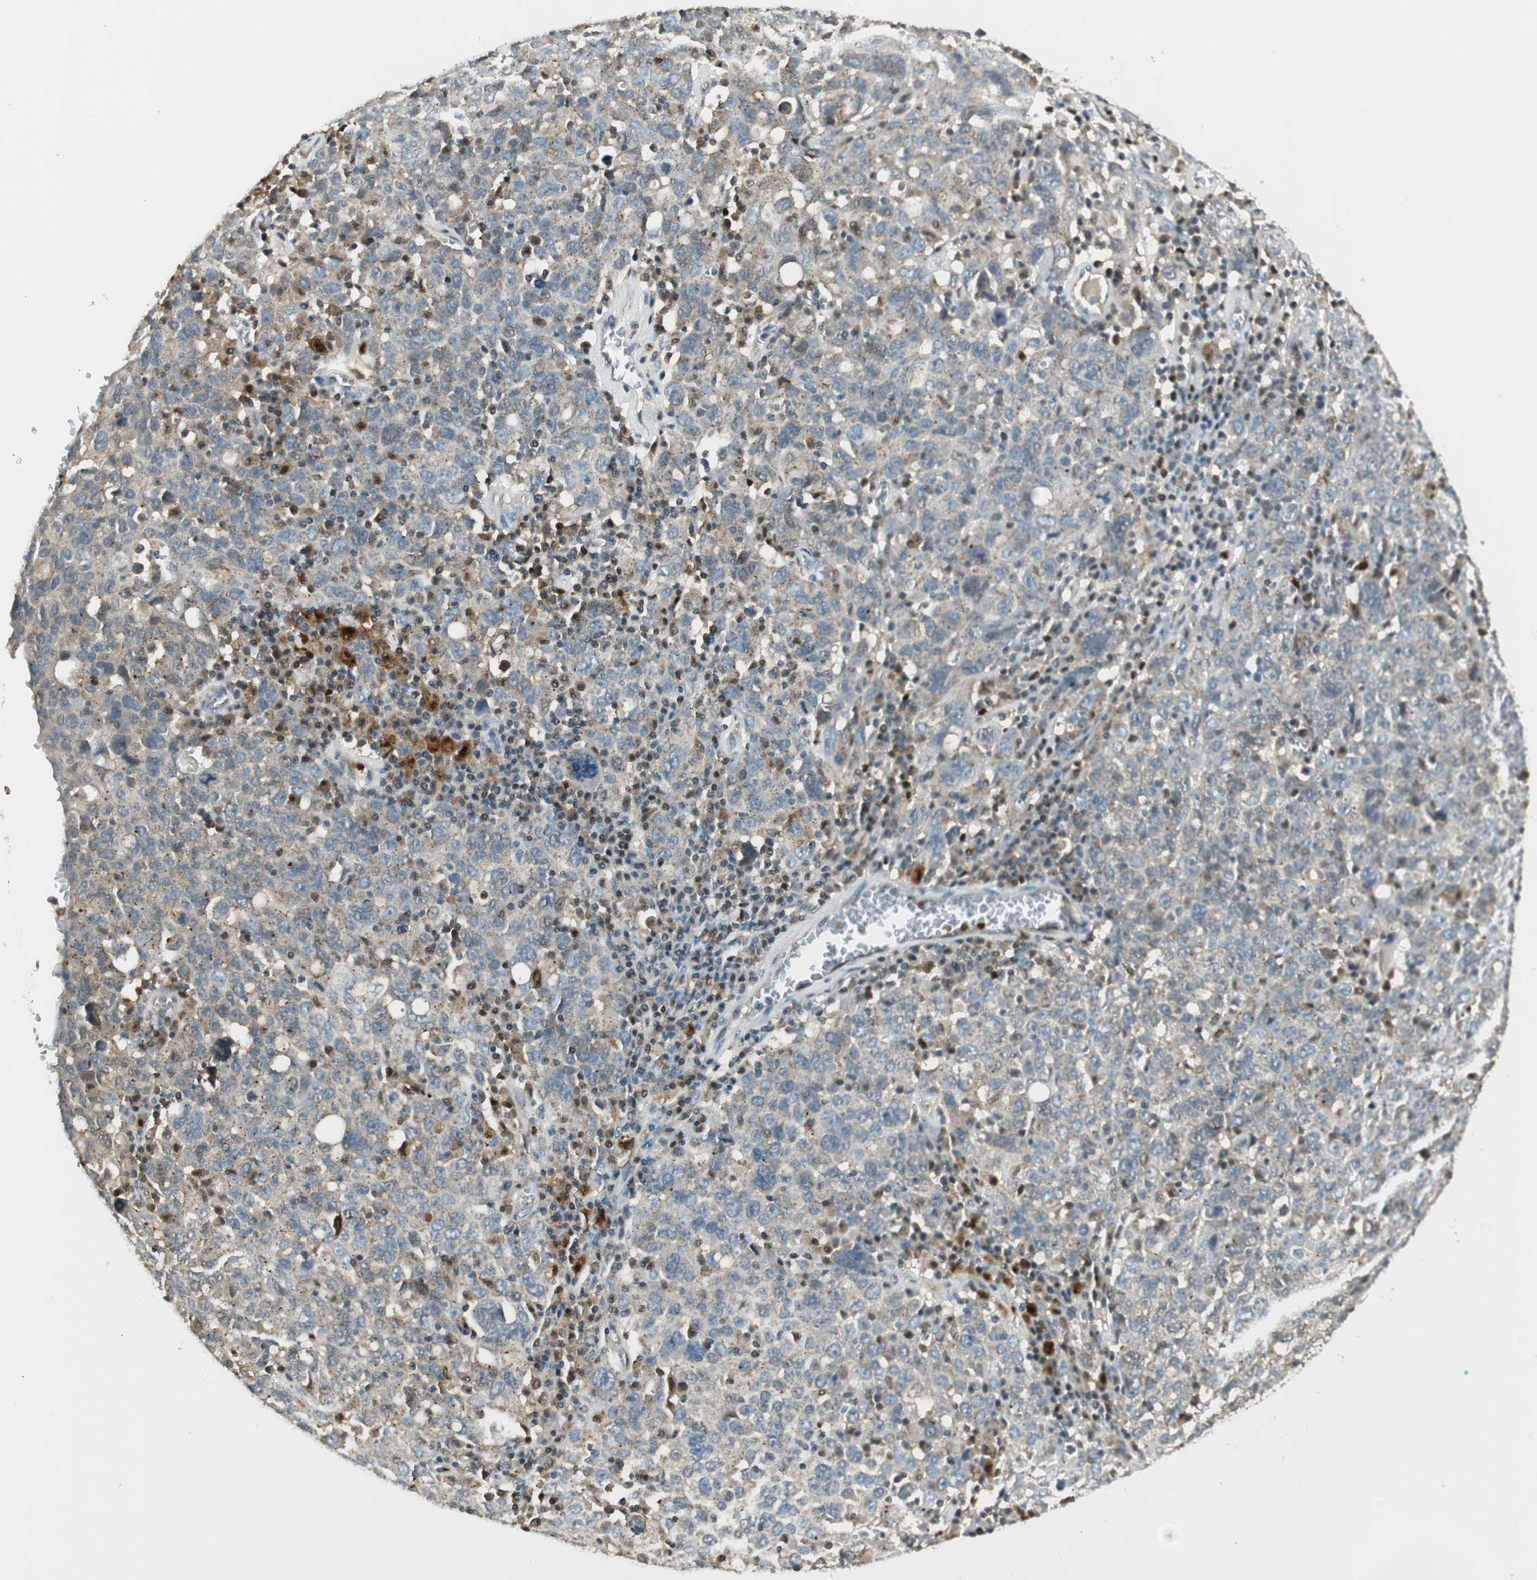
{"staining": {"intensity": "moderate", "quantity": "<25%", "location": "cytoplasmic/membranous,nuclear"}, "tissue": "ovarian cancer", "cell_type": "Tumor cells", "image_type": "cancer", "snomed": [{"axis": "morphology", "description": "Carcinoma, endometroid"}, {"axis": "topography", "description": "Ovary"}], "caption": "This is an image of immunohistochemistry staining of ovarian endometroid carcinoma, which shows moderate staining in the cytoplasmic/membranous and nuclear of tumor cells.", "gene": "LTA4H", "patient": {"sex": "female", "age": 62}}